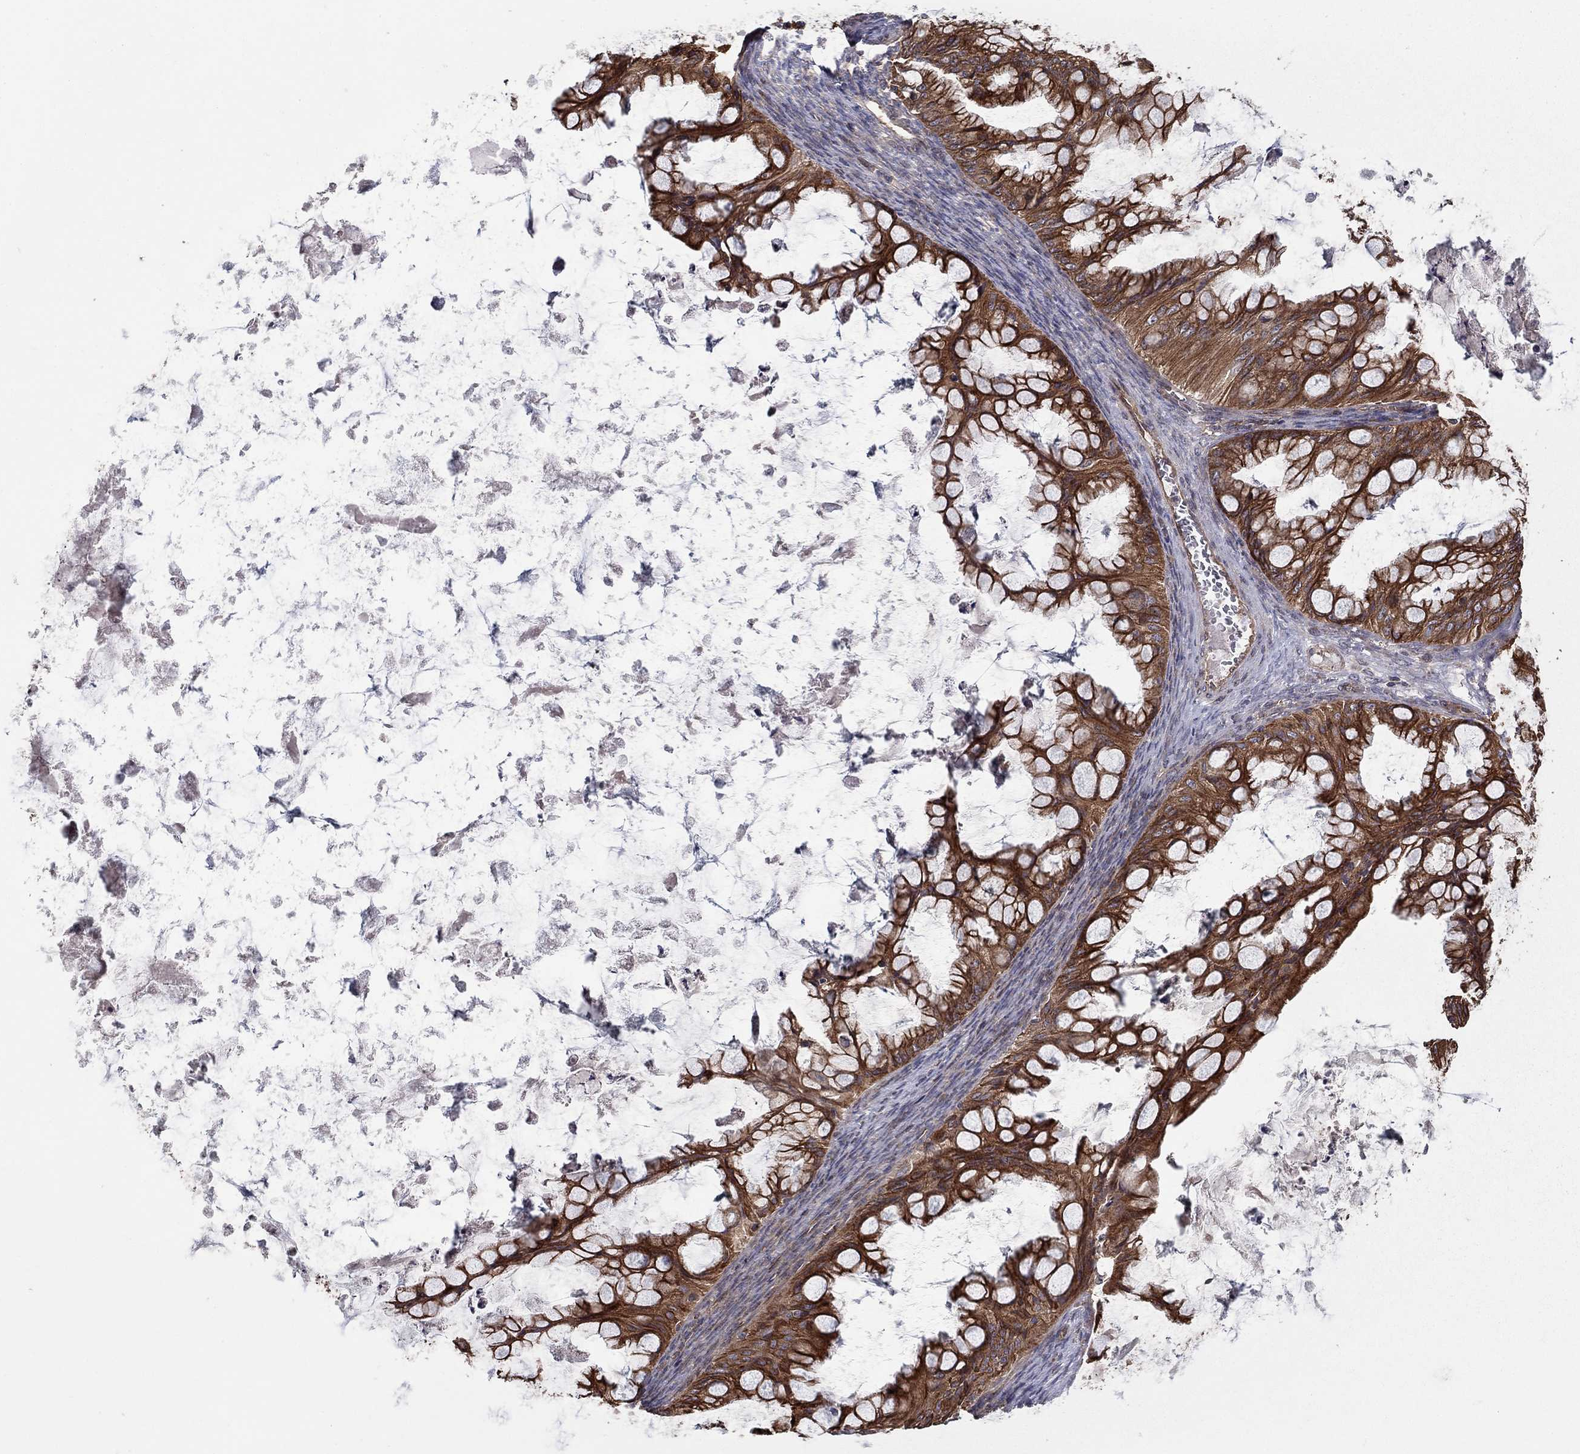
{"staining": {"intensity": "strong", "quantity": ">75%", "location": "cytoplasmic/membranous"}, "tissue": "ovarian cancer", "cell_type": "Tumor cells", "image_type": "cancer", "snomed": [{"axis": "morphology", "description": "Cystadenocarcinoma, mucinous, NOS"}, {"axis": "topography", "description": "Ovary"}], "caption": "An image showing strong cytoplasmic/membranous expression in approximately >75% of tumor cells in mucinous cystadenocarcinoma (ovarian), as visualized by brown immunohistochemical staining.", "gene": "BMERB1", "patient": {"sex": "female", "age": 35}}